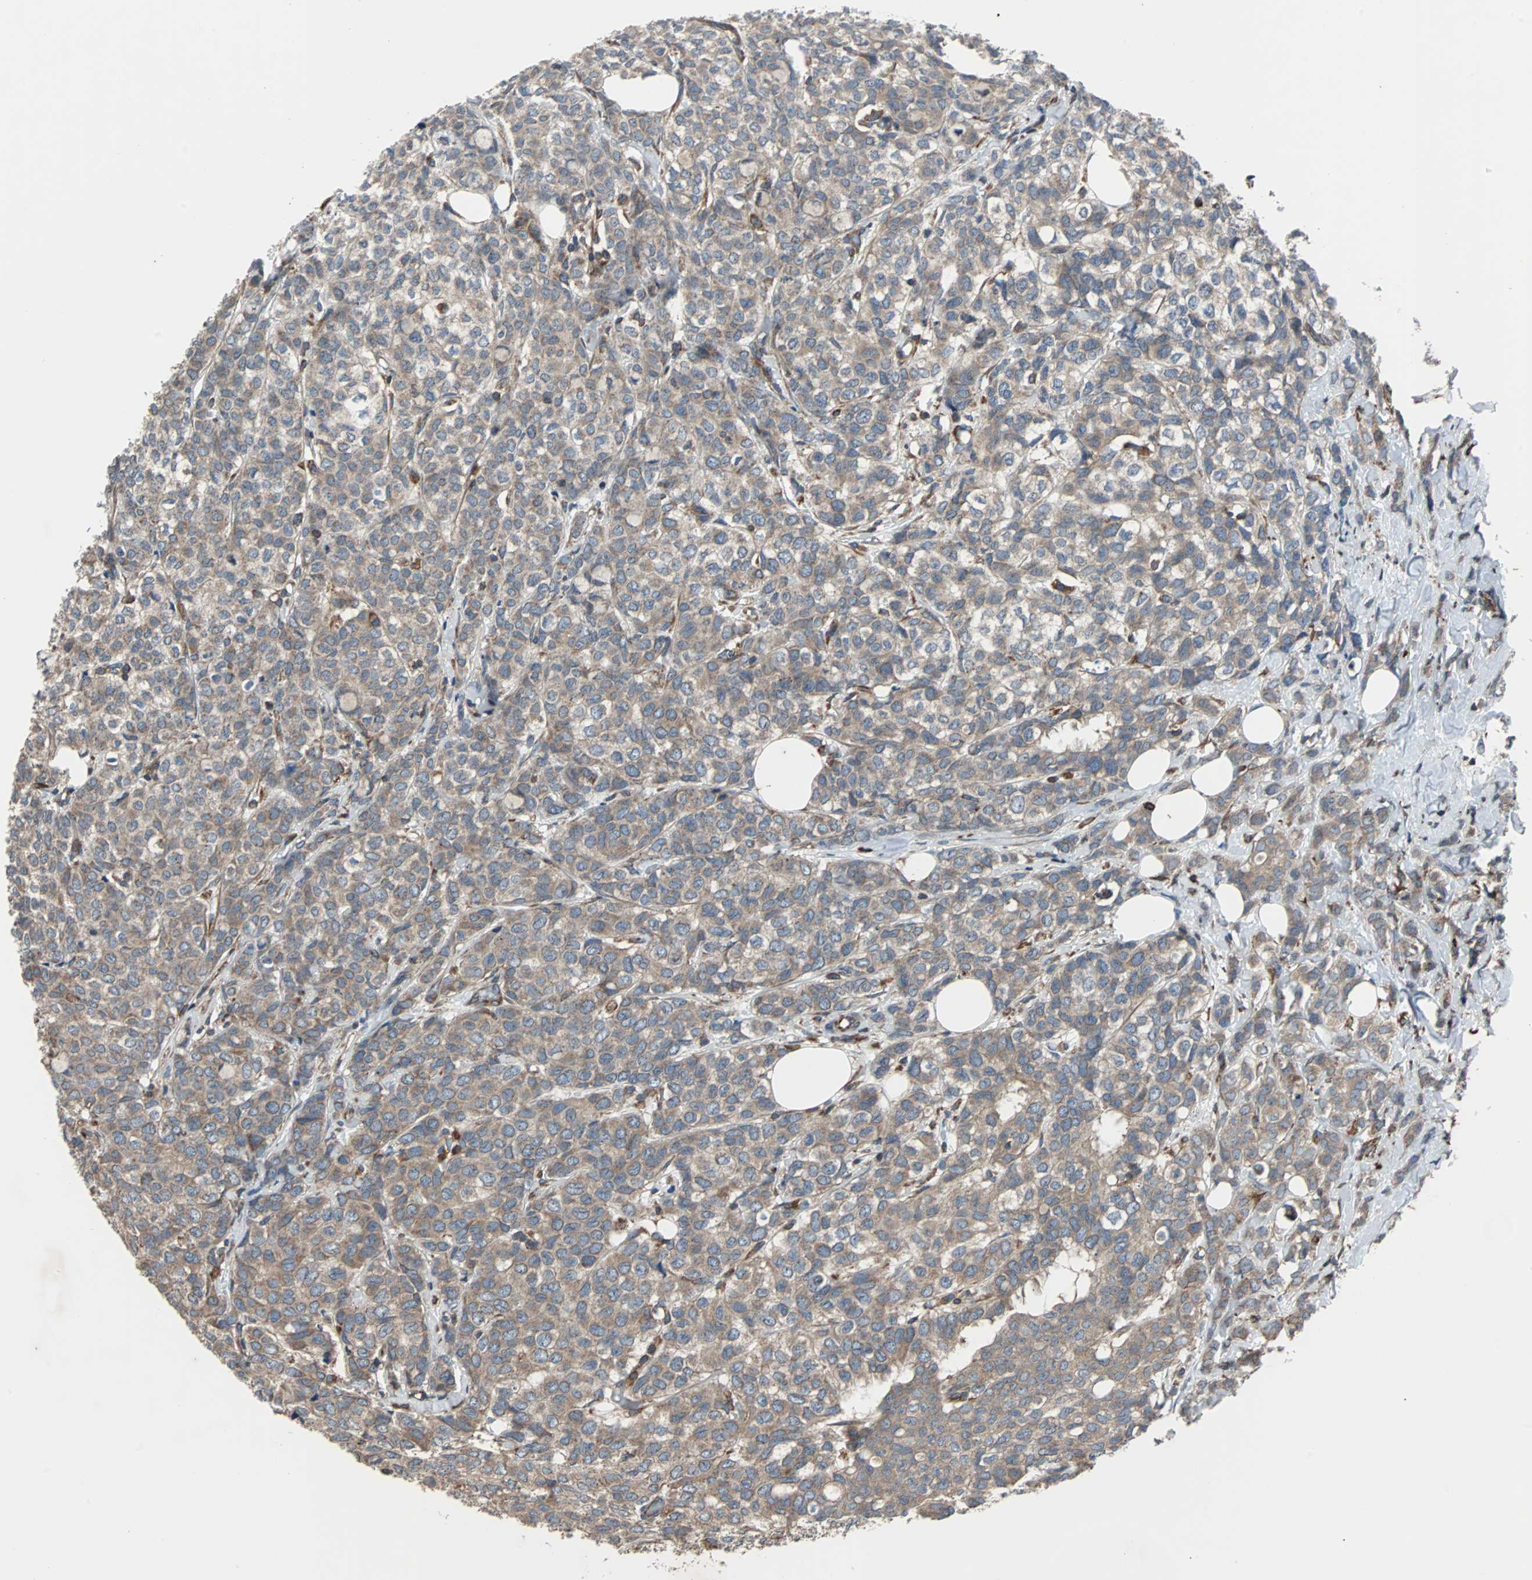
{"staining": {"intensity": "weak", "quantity": ">75%", "location": "cytoplasmic/membranous"}, "tissue": "breast cancer", "cell_type": "Tumor cells", "image_type": "cancer", "snomed": [{"axis": "morphology", "description": "Lobular carcinoma"}, {"axis": "topography", "description": "Breast"}], "caption": "Immunohistochemistry micrograph of neoplastic tissue: human breast cancer stained using IHC displays low levels of weak protein expression localized specifically in the cytoplasmic/membranous of tumor cells, appearing as a cytoplasmic/membranous brown color.", "gene": "ACTR3", "patient": {"sex": "female", "age": 60}}